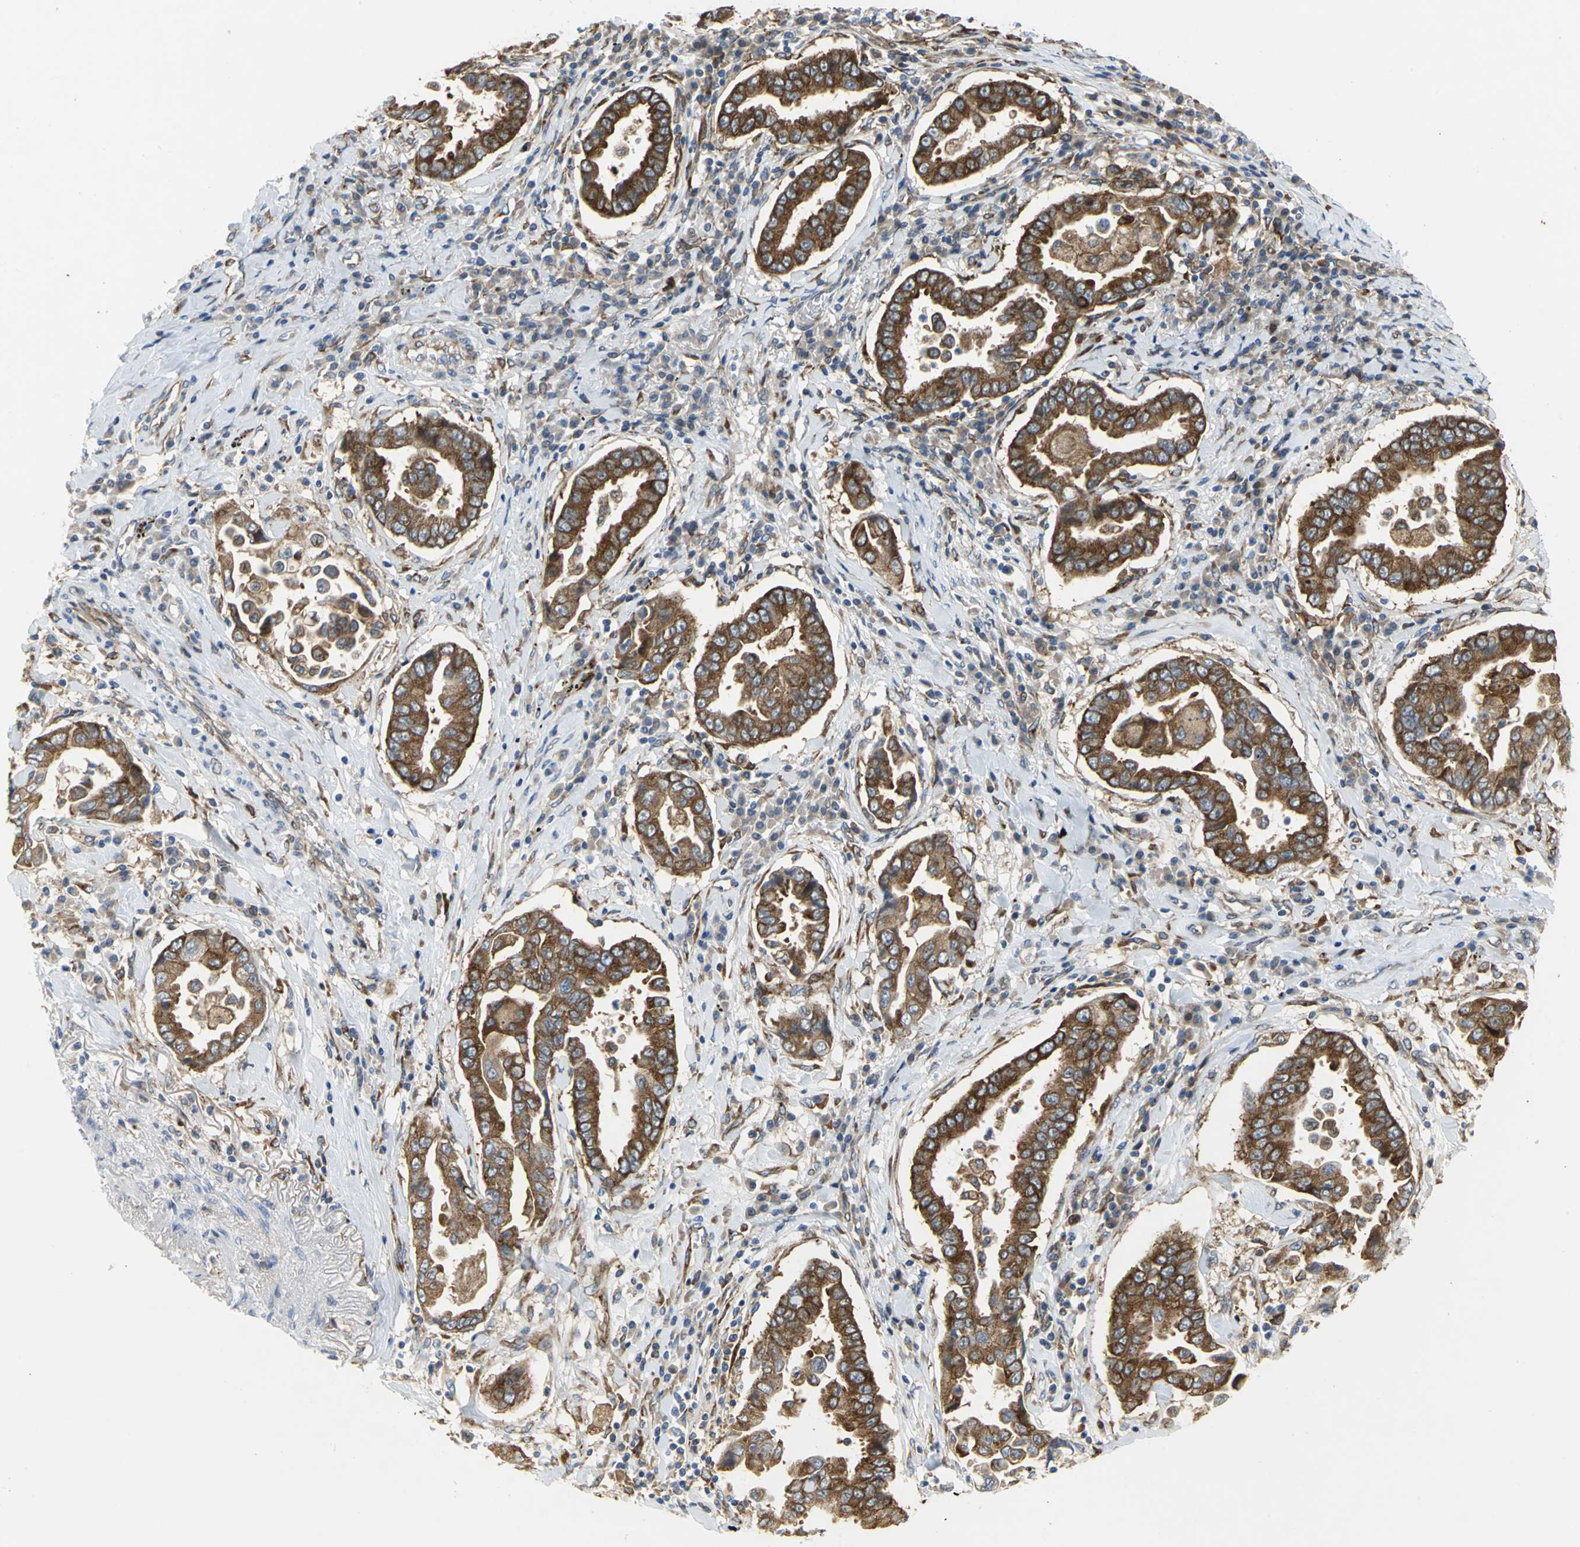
{"staining": {"intensity": "strong", "quantity": ">75%", "location": "cytoplasmic/membranous"}, "tissue": "lung cancer", "cell_type": "Tumor cells", "image_type": "cancer", "snomed": [{"axis": "morphology", "description": "Normal tissue, NOS"}, {"axis": "morphology", "description": "Inflammation, NOS"}, {"axis": "morphology", "description": "Adenocarcinoma, NOS"}, {"axis": "topography", "description": "Lung"}], "caption": "Lung cancer tissue shows strong cytoplasmic/membranous positivity in about >75% of tumor cells, visualized by immunohistochemistry.", "gene": "YBX1", "patient": {"sex": "female", "age": 64}}